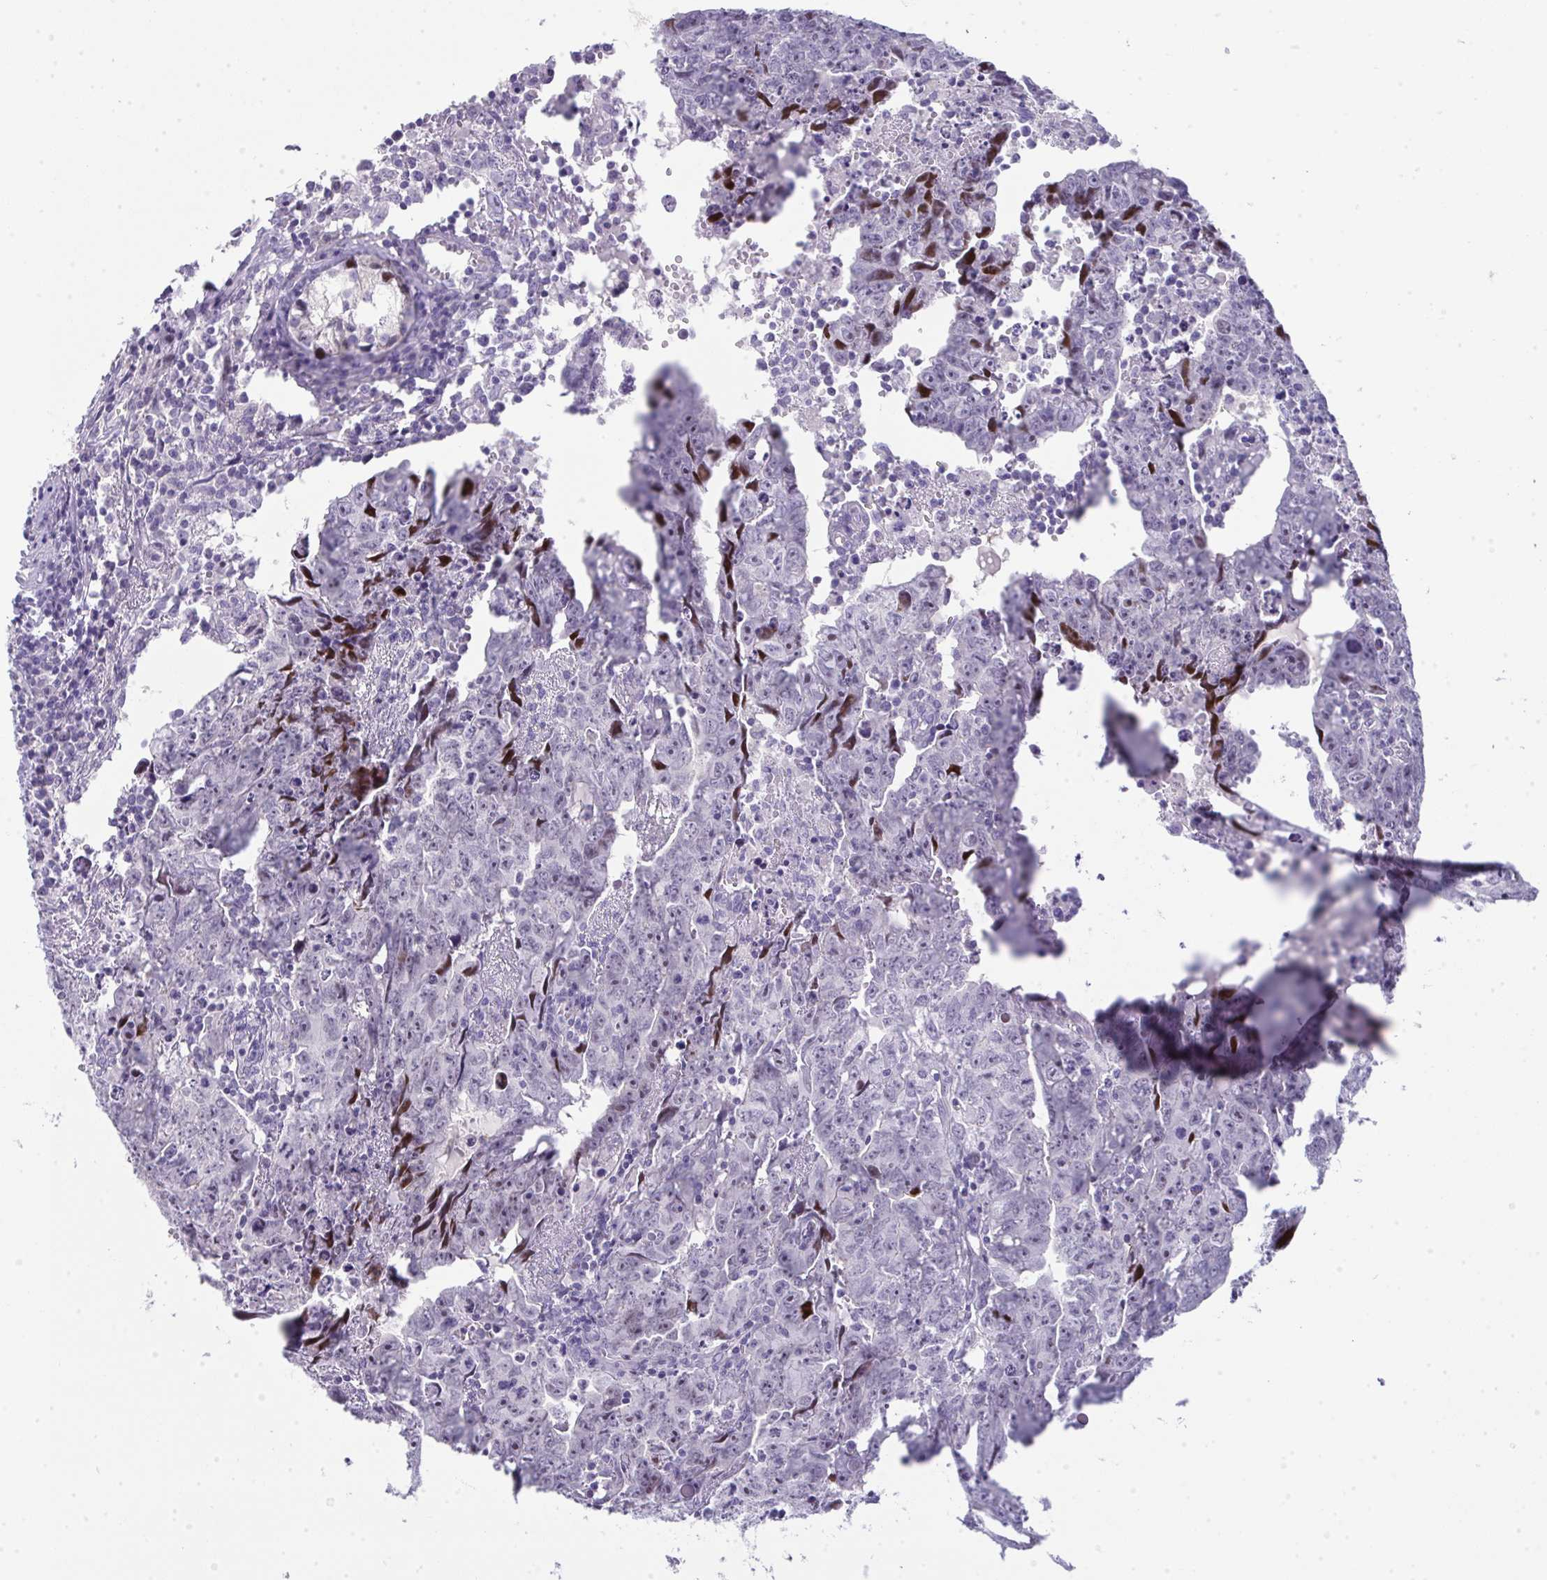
{"staining": {"intensity": "moderate", "quantity": "<25%", "location": "nuclear"}, "tissue": "testis cancer", "cell_type": "Tumor cells", "image_type": "cancer", "snomed": [{"axis": "morphology", "description": "Carcinoma, Embryonal, NOS"}, {"axis": "topography", "description": "Testis"}], "caption": "Approximately <25% of tumor cells in embryonal carcinoma (testis) exhibit moderate nuclear protein expression as visualized by brown immunohistochemical staining.", "gene": "GALNT16", "patient": {"sex": "male", "age": 22}}